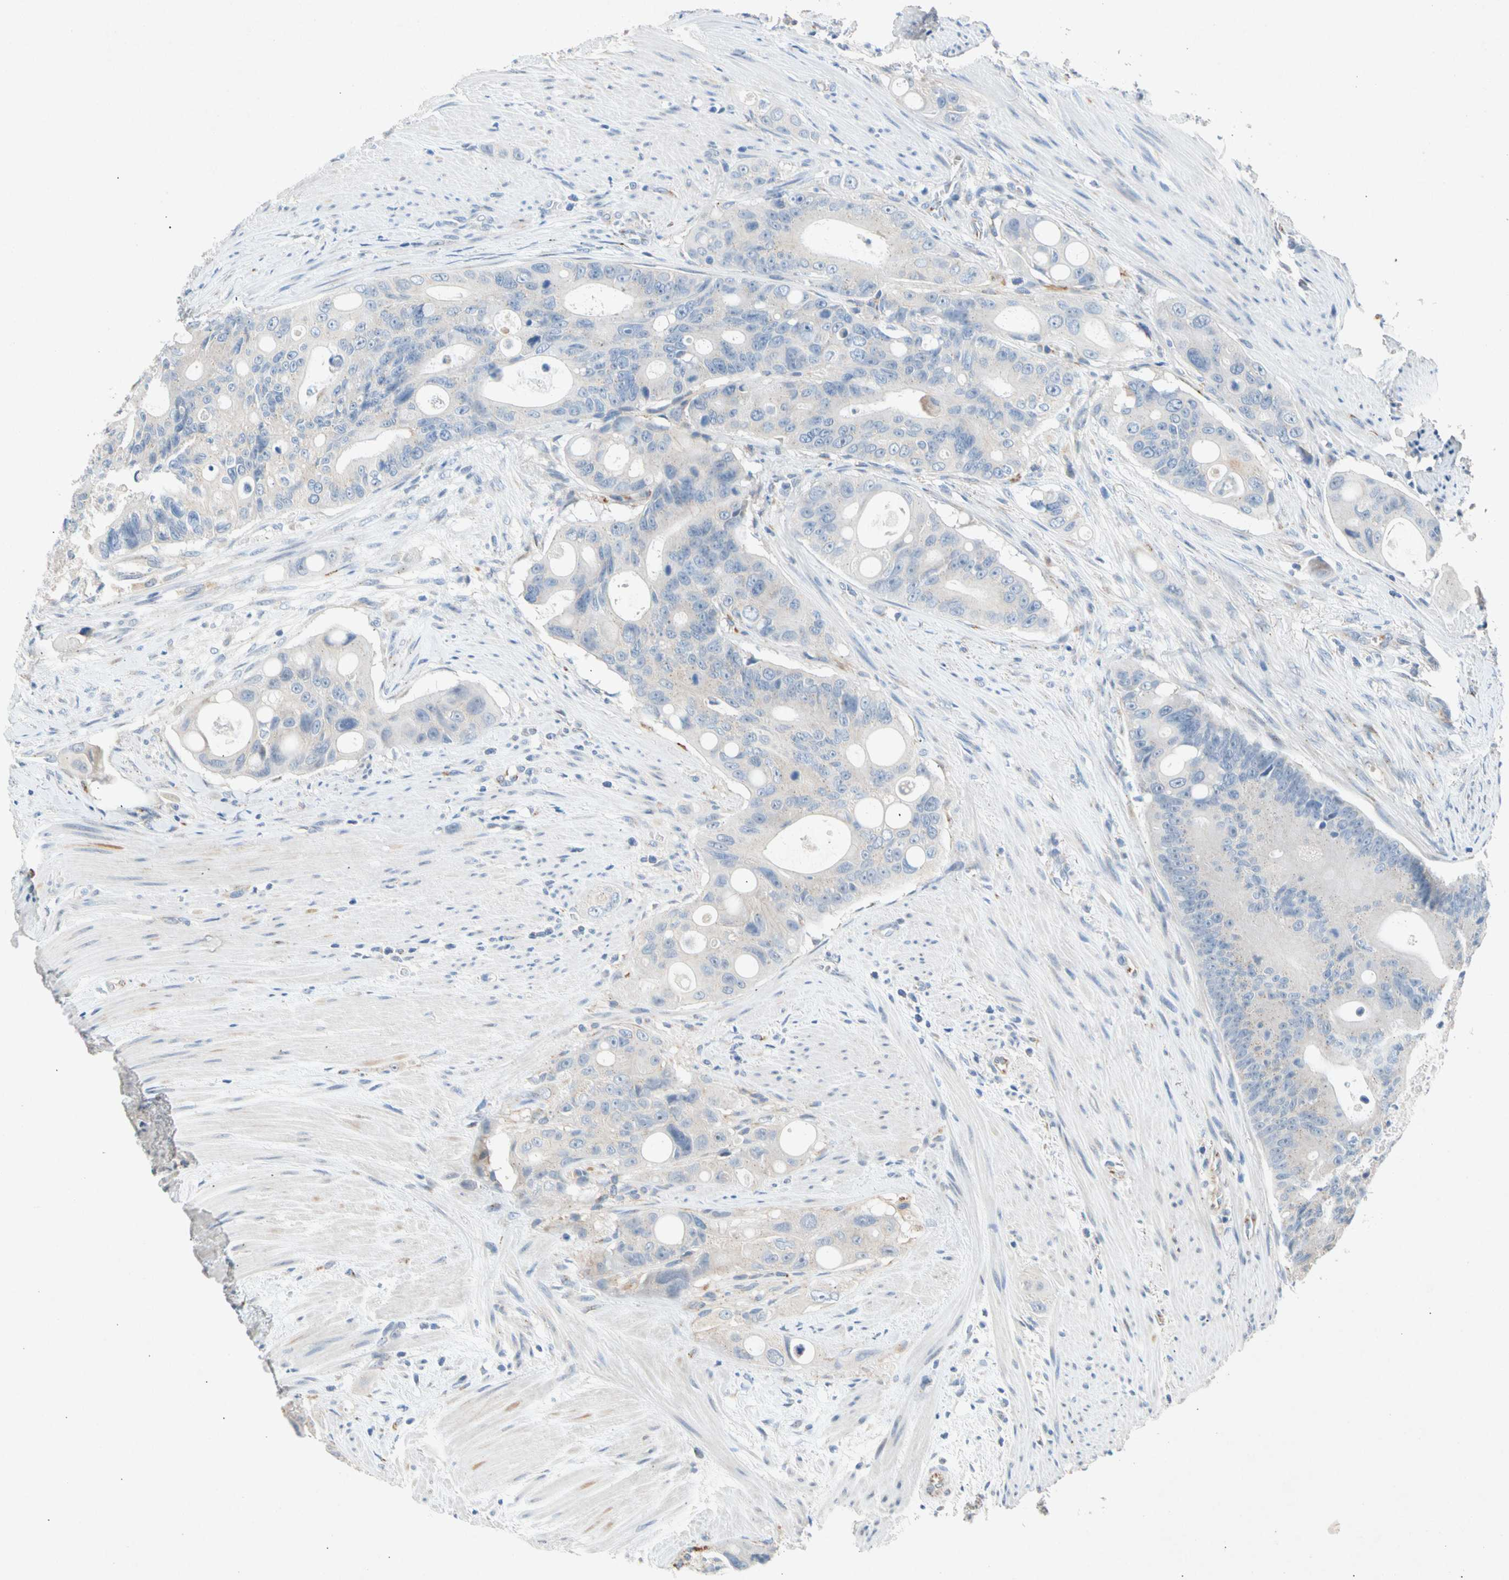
{"staining": {"intensity": "negative", "quantity": "none", "location": "none"}, "tissue": "colorectal cancer", "cell_type": "Tumor cells", "image_type": "cancer", "snomed": [{"axis": "morphology", "description": "Adenocarcinoma, NOS"}, {"axis": "topography", "description": "Colon"}], "caption": "A high-resolution image shows immunohistochemistry staining of colorectal adenocarcinoma, which reveals no significant positivity in tumor cells.", "gene": "GASK1B", "patient": {"sex": "female", "age": 57}}